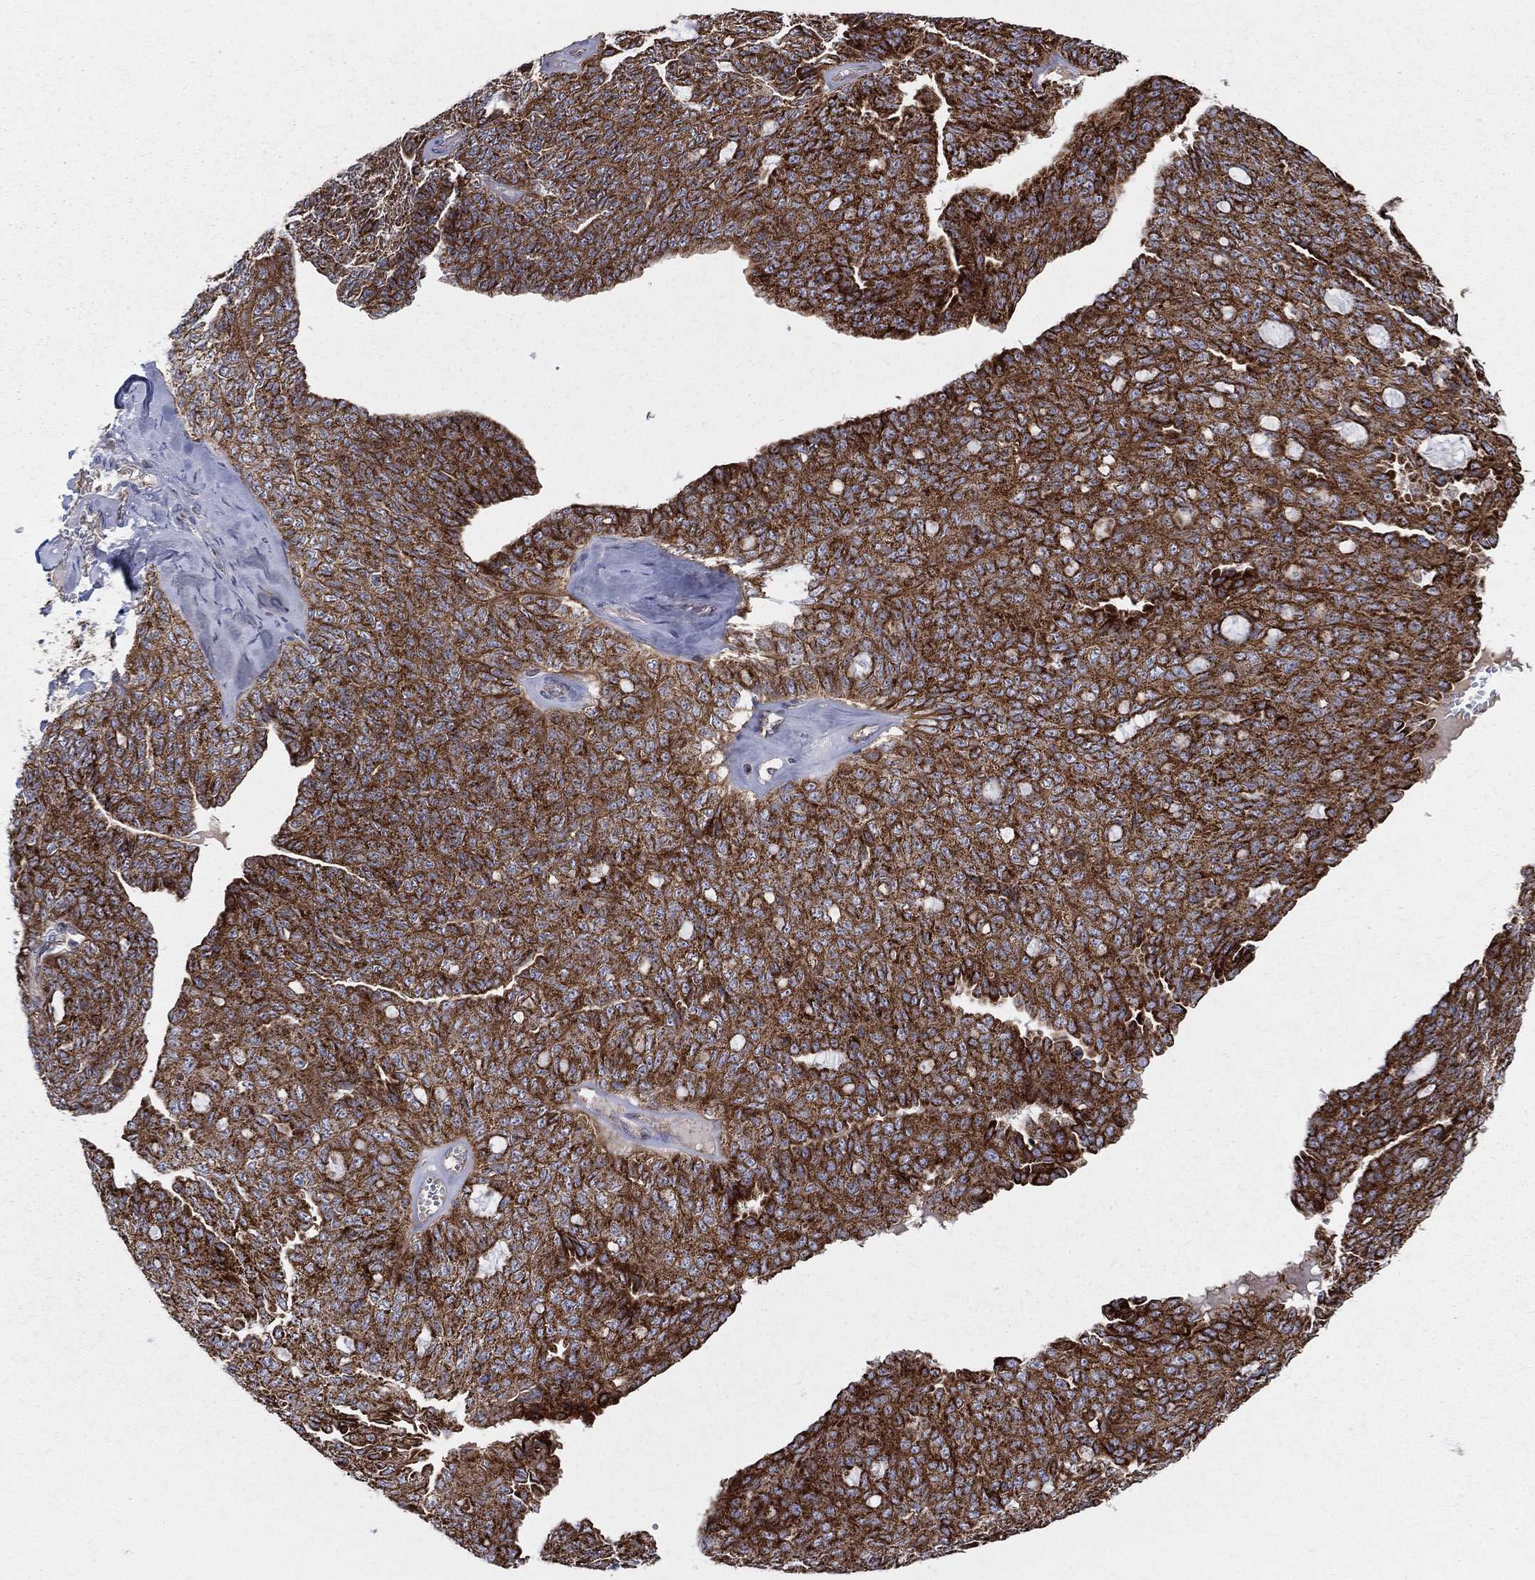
{"staining": {"intensity": "strong", "quantity": ">75%", "location": "cytoplasmic/membranous"}, "tissue": "ovarian cancer", "cell_type": "Tumor cells", "image_type": "cancer", "snomed": [{"axis": "morphology", "description": "Cystadenocarcinoma, serous, NOS"}, {"axis": "topography", "description": "Ovary"}], "caption": "Brown immunohistochemical staining in human ovarian cancer (serous cystadenocarcinoma) reveals strong cytoplasmic/membranous positivity in about >75% of tumor cells.", "gene": "MIX23", "patient": {"sex": "female", "age": 71}}